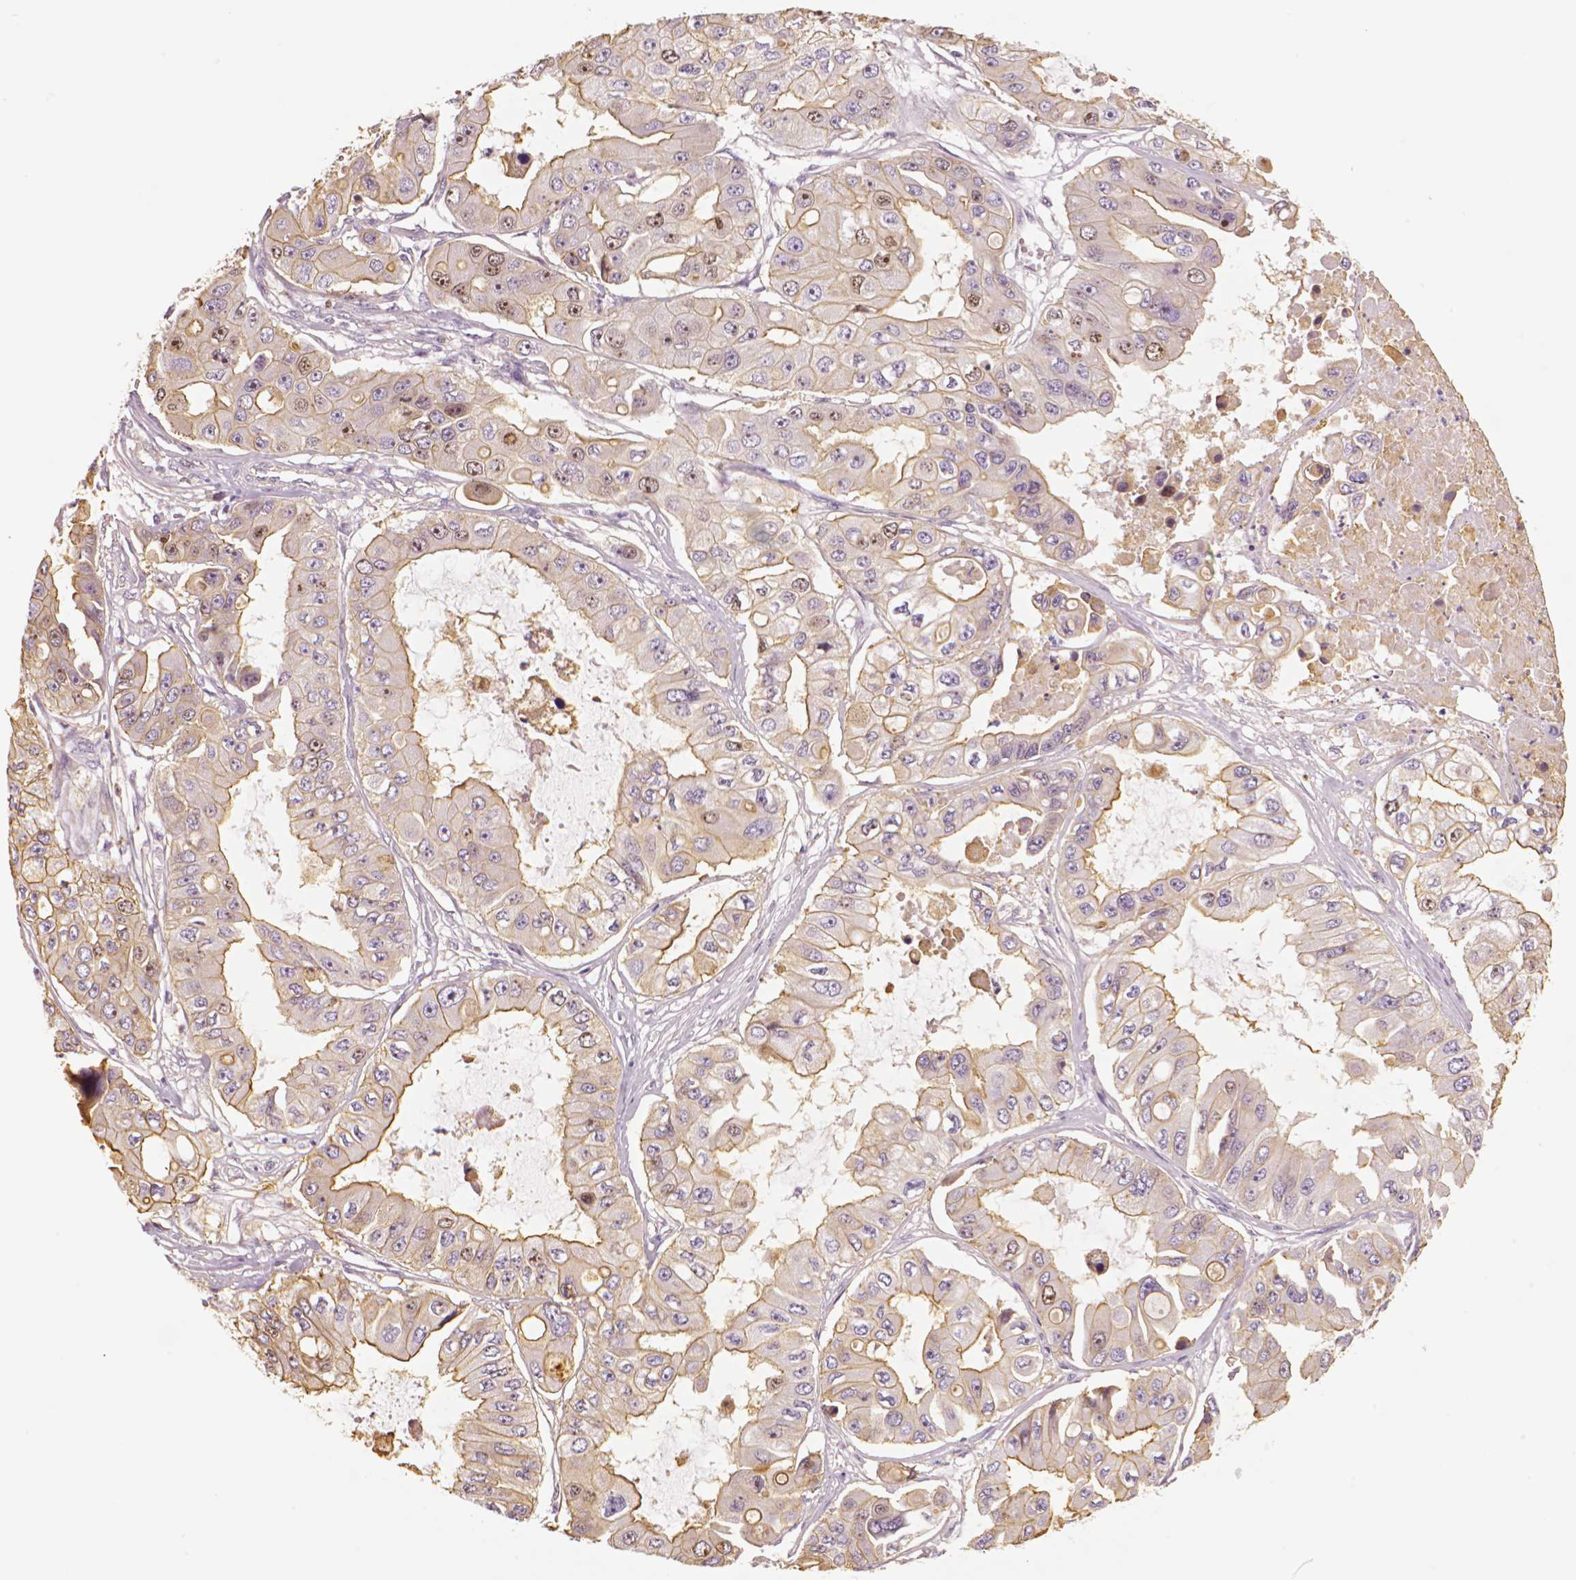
{"staining": {"intensity": "moderate", "quantity": "<25%", "location": "cytoplasmic/membranous,nuclear"}, "tissue": "ovarian cancer", "cell_type": "Tumor cells", "image_type": "cancer", "snomed": [{"axis": "morphology", "description": "Cystadenocarcinoma, serous, NOS"}, {"axis": "topography", "description": "Ovary"}], "caption": "An immunohistochemistry micrograph of tumor tissue is shown. Protein staining in brown shows moderate cytoplasmic/membranous and nuclear positivity in ovarian cancer (serous cystadenocarcinoma) within tumor cells.", "gene": "MKI67", "patient": {"sex": "female", "age": 56}}